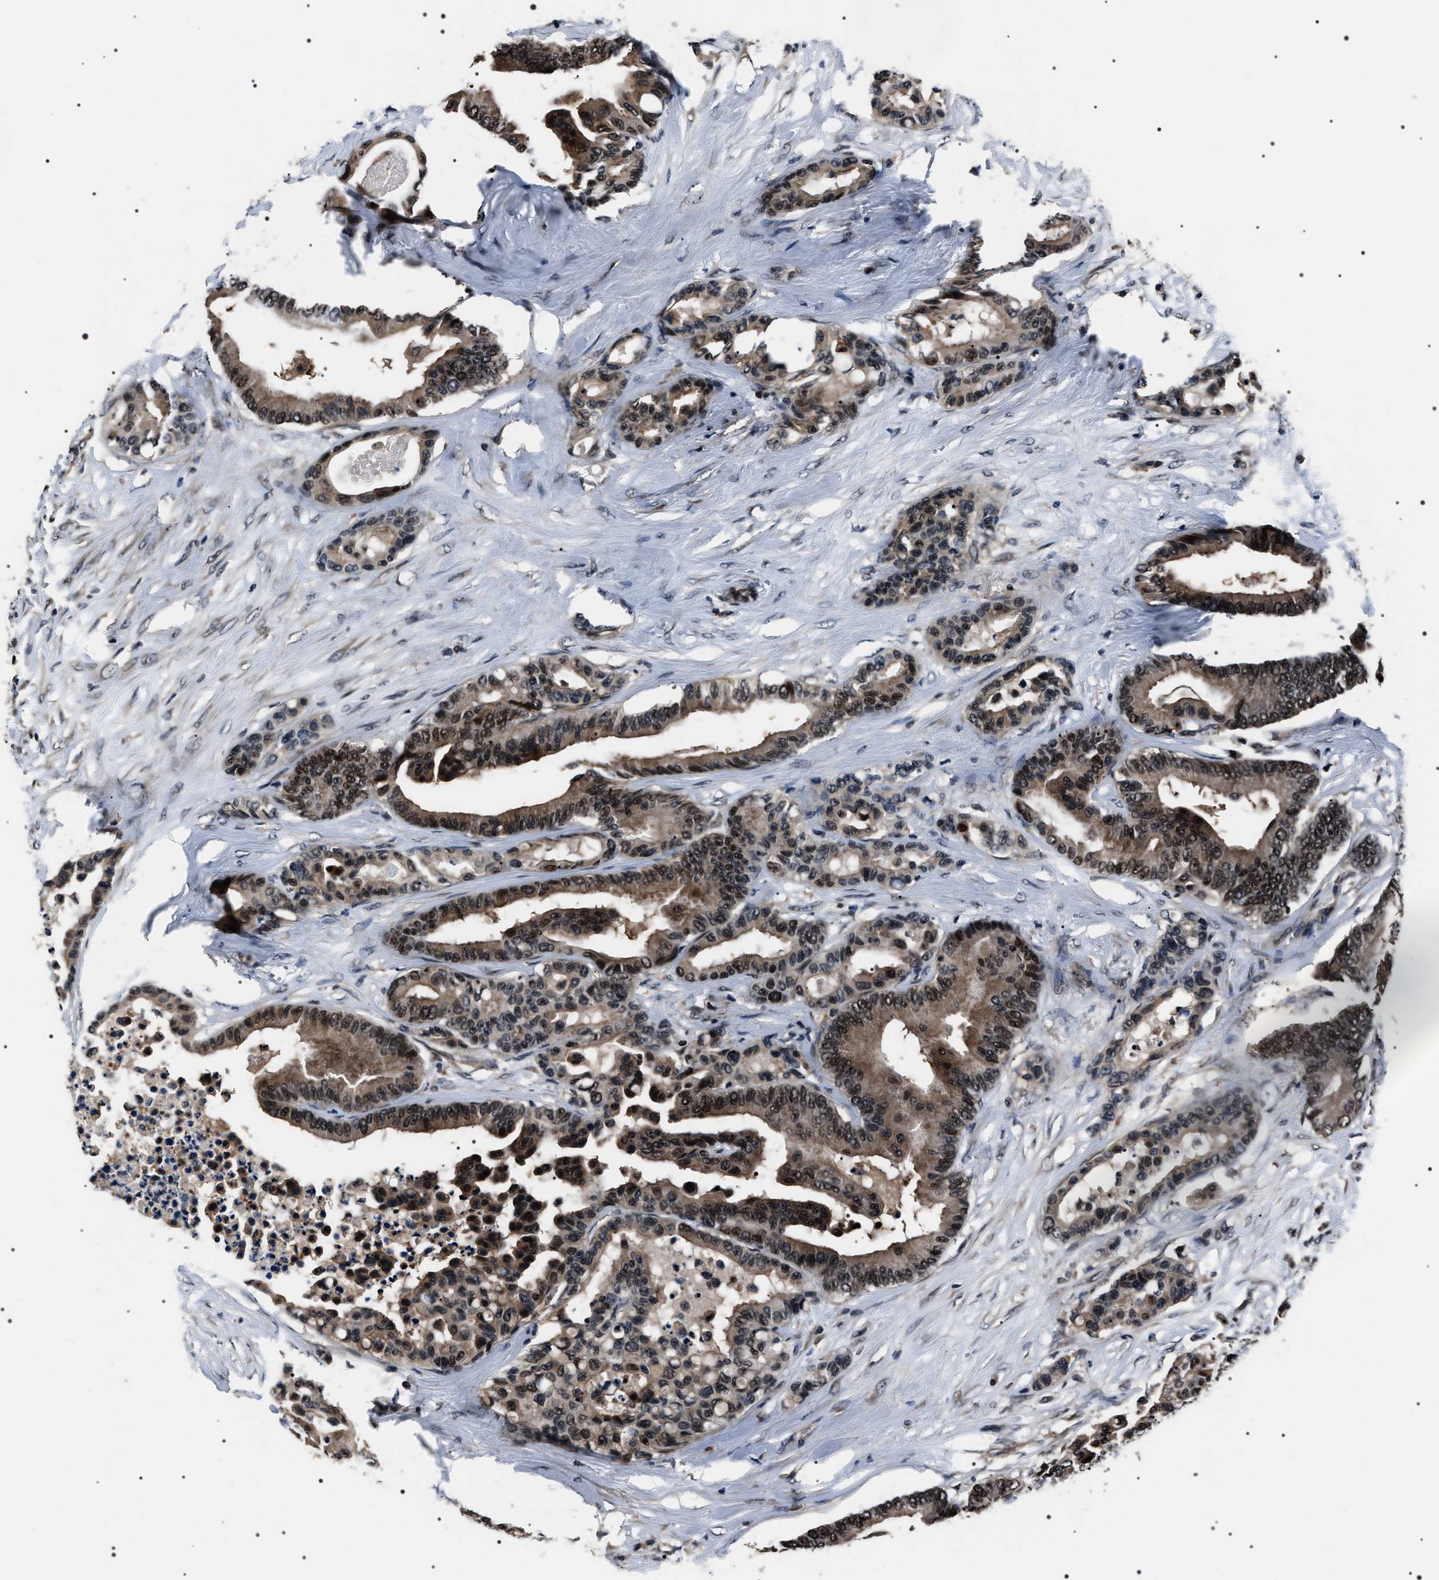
{"staining": {"intensity": "moderate", "quantity": ">75%", "location": "cytoplasmic/membranous,nuclear"}, "tissue": "colorectal cancer", "cell_type": "Tumor cells", "image_type": "cancer", "snomed": [{"axis": "morphology", "description": "Adenocarcinoma, NOS"}, {"axis": "topography", "description": "Colon"}], "caption": "Tumor cells demonstrate medium levels of moderate cytoplasmic/membranous and nuclear staining in about >75% of cells in human adenocarcinoma (colorectal).", "gene": "SIPA1", "patient": {"sex": "male", "age": 82}}